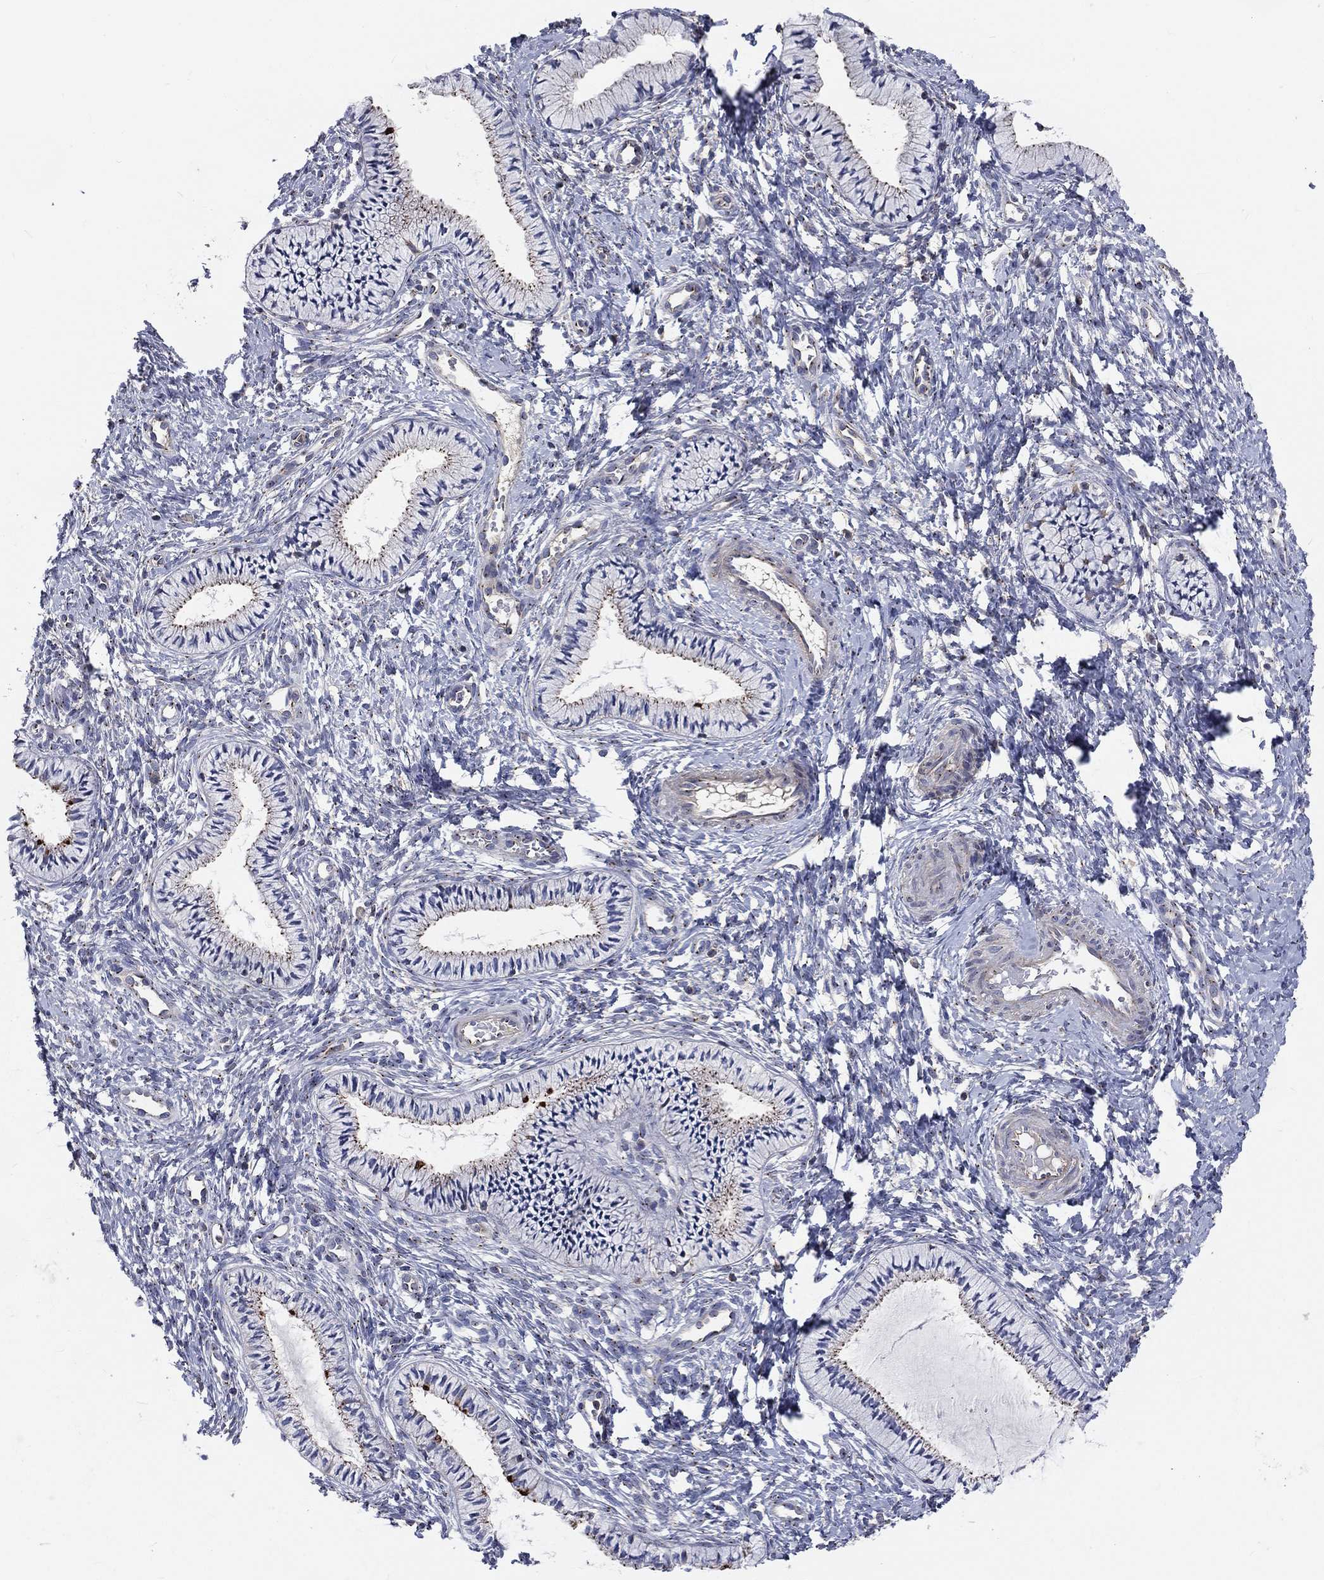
{"staining": {"intensity": "moderate", "quantity": "<25%", "location": "cytoplasmic/membranous"}, "tissue": "cervix", "cell_type": "Glandular cells", "image_type": "normal", "snomed": [{"axis": "morphology", "description": "Normal tissue, NOS"}, {"axis": "topography", "description": "Cervix"}], "caption": "Human cervix stained for a protein (brown) reveals moderate cytoplasmic/membranous positive staining in about <25% of glandular cells.", "gene": "CROCC", "patient": {"sex": "female", "age": 39}}